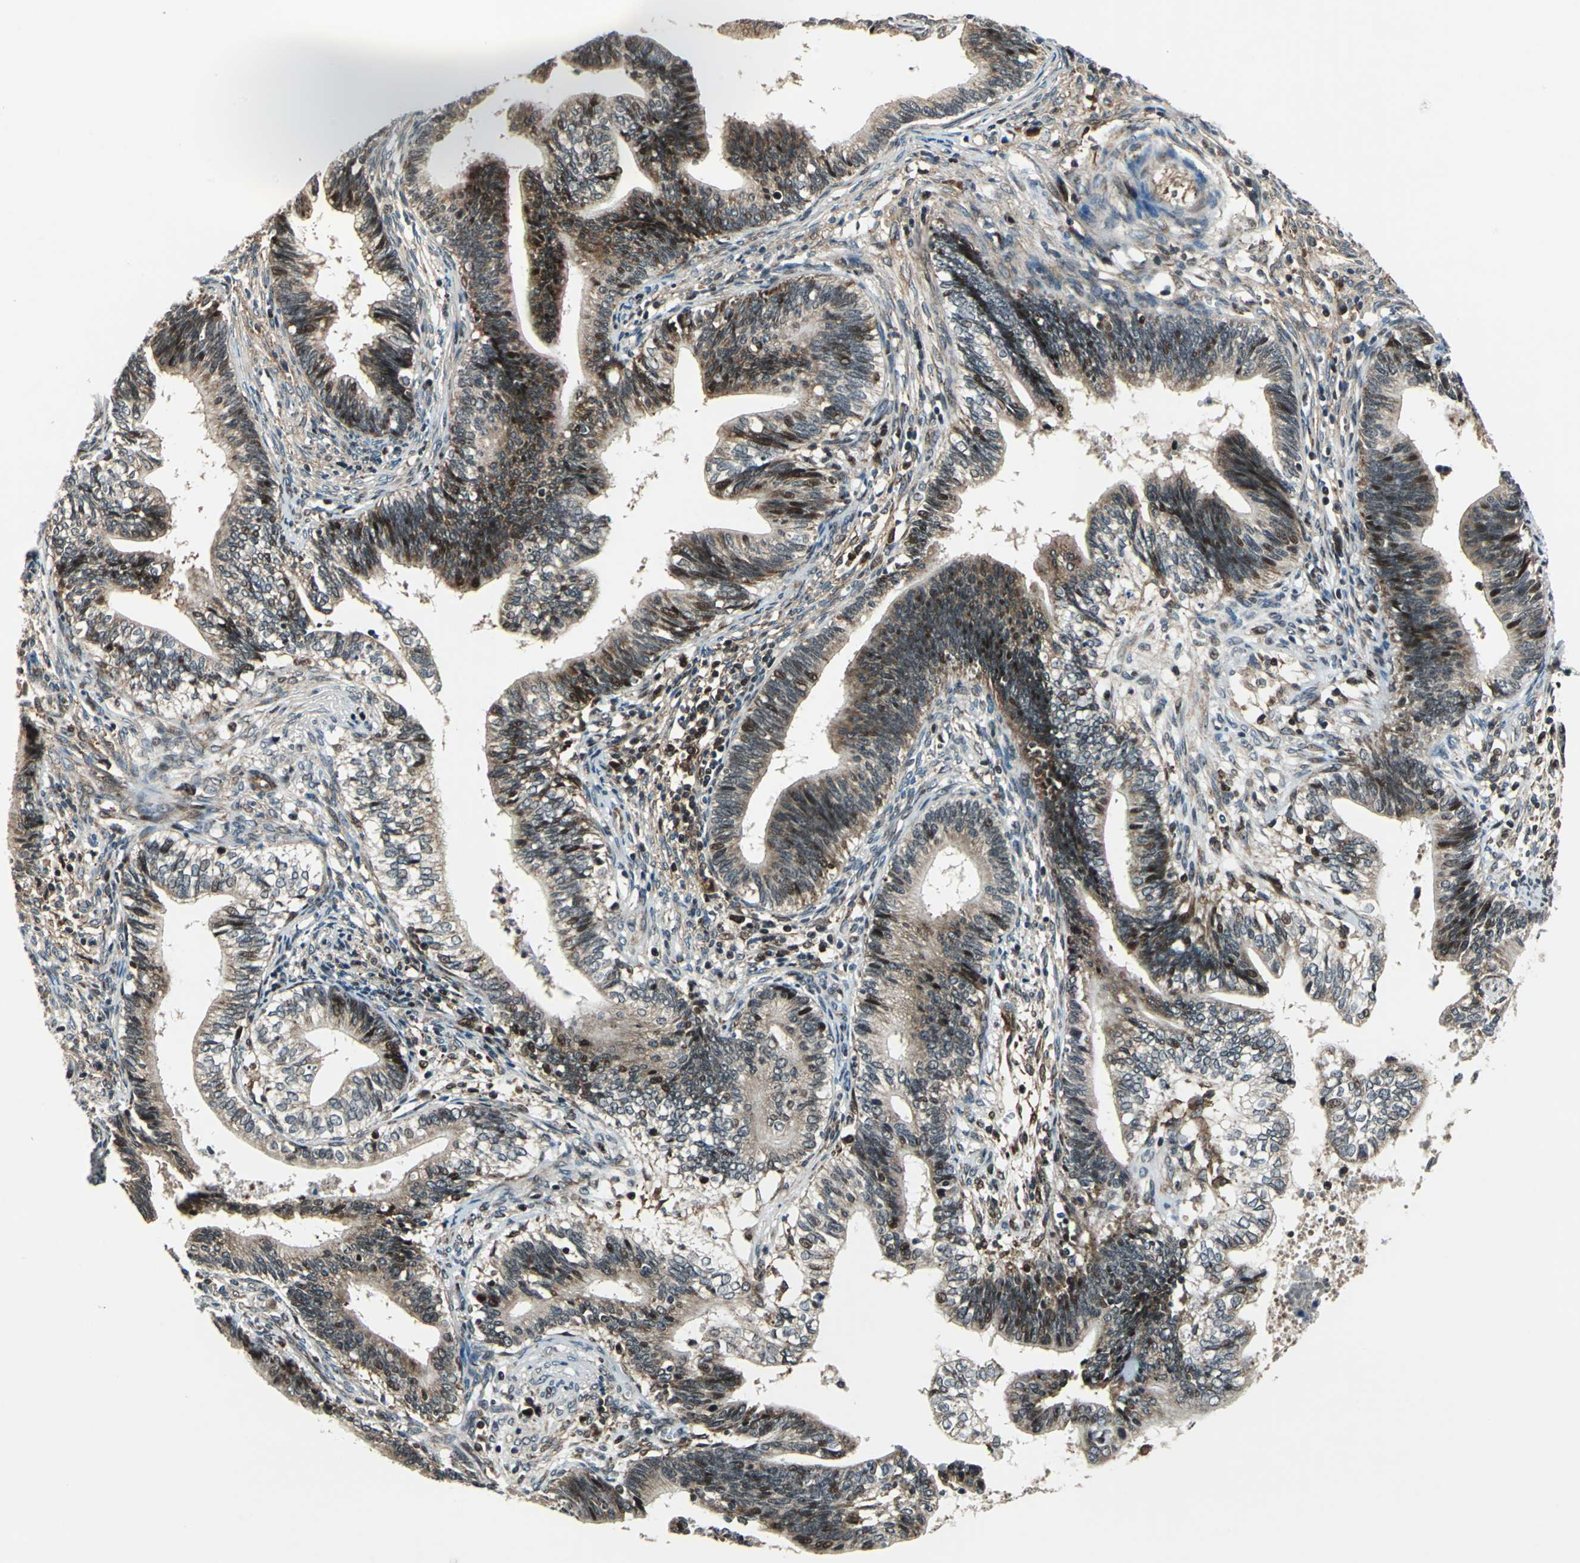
{"staining": {"intensity": "strong", "quantity": "25%-75%", "location": "cytoplasmic/membranous,nuclear"}, "tissue": "cervical cancer", "cell_type": "Tumor cells", "image_type": "cancer", "snomed": [{"axis": "morphology", "description": "Adenocarcinoma, NOS"}, {"axis": "topography", "description": "Cervix"}], "caption": "Protein expression analysis of human adenocarcinoma (cervical) reveals strong cytoplasmic/membranous and nuclear staining in about 25%-75% of tumor cells.", "gene": "AATF", "patient": {"sex": "female", "age": 44}}